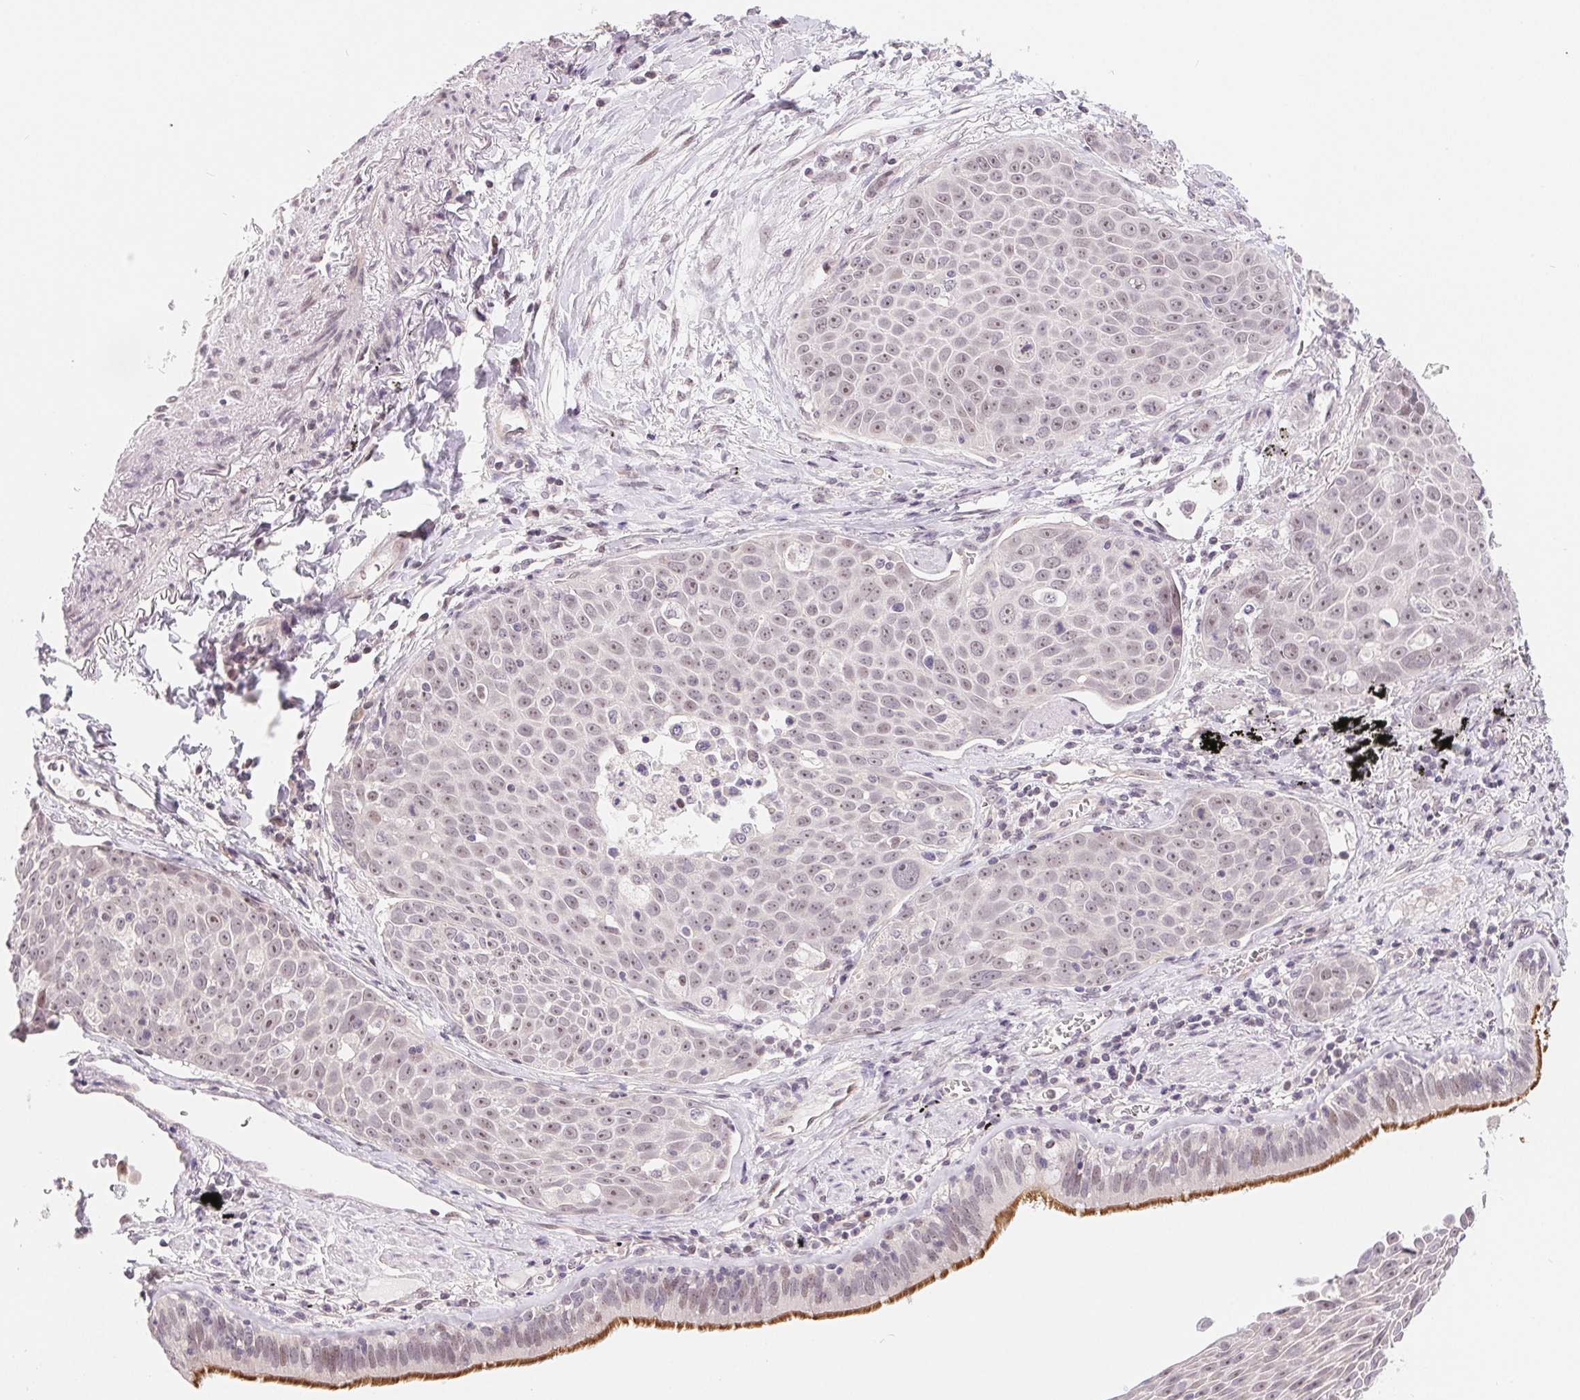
{"staining": {"intensity": "weak", "quantity": "25%-75%", "location": "nuclear"}, "tissue": "lung cancer", "cell_type": "Tumor cells", "image_type": "cancer", "snomed": [{"axis": "morphology", "description": "Squamous cell carcinoma, NOS"}, {"axis": "morphology", "description": "Squamous cell carcinoma, metastatic, NOS"}, {"axis": "topography", "description": "Lymph node"}, {"axis": "topography", "description": "Lung"}], "caption": "Immunohistochemistry (IHC) histopathology image of lung cancer stained for a protein (brown), which demonstrates low levels of weak nuclear positivity in about 25%-75% of tumor cells.", "gene": "LCA5L", "patient": {"sex": "female", "age": 62}}